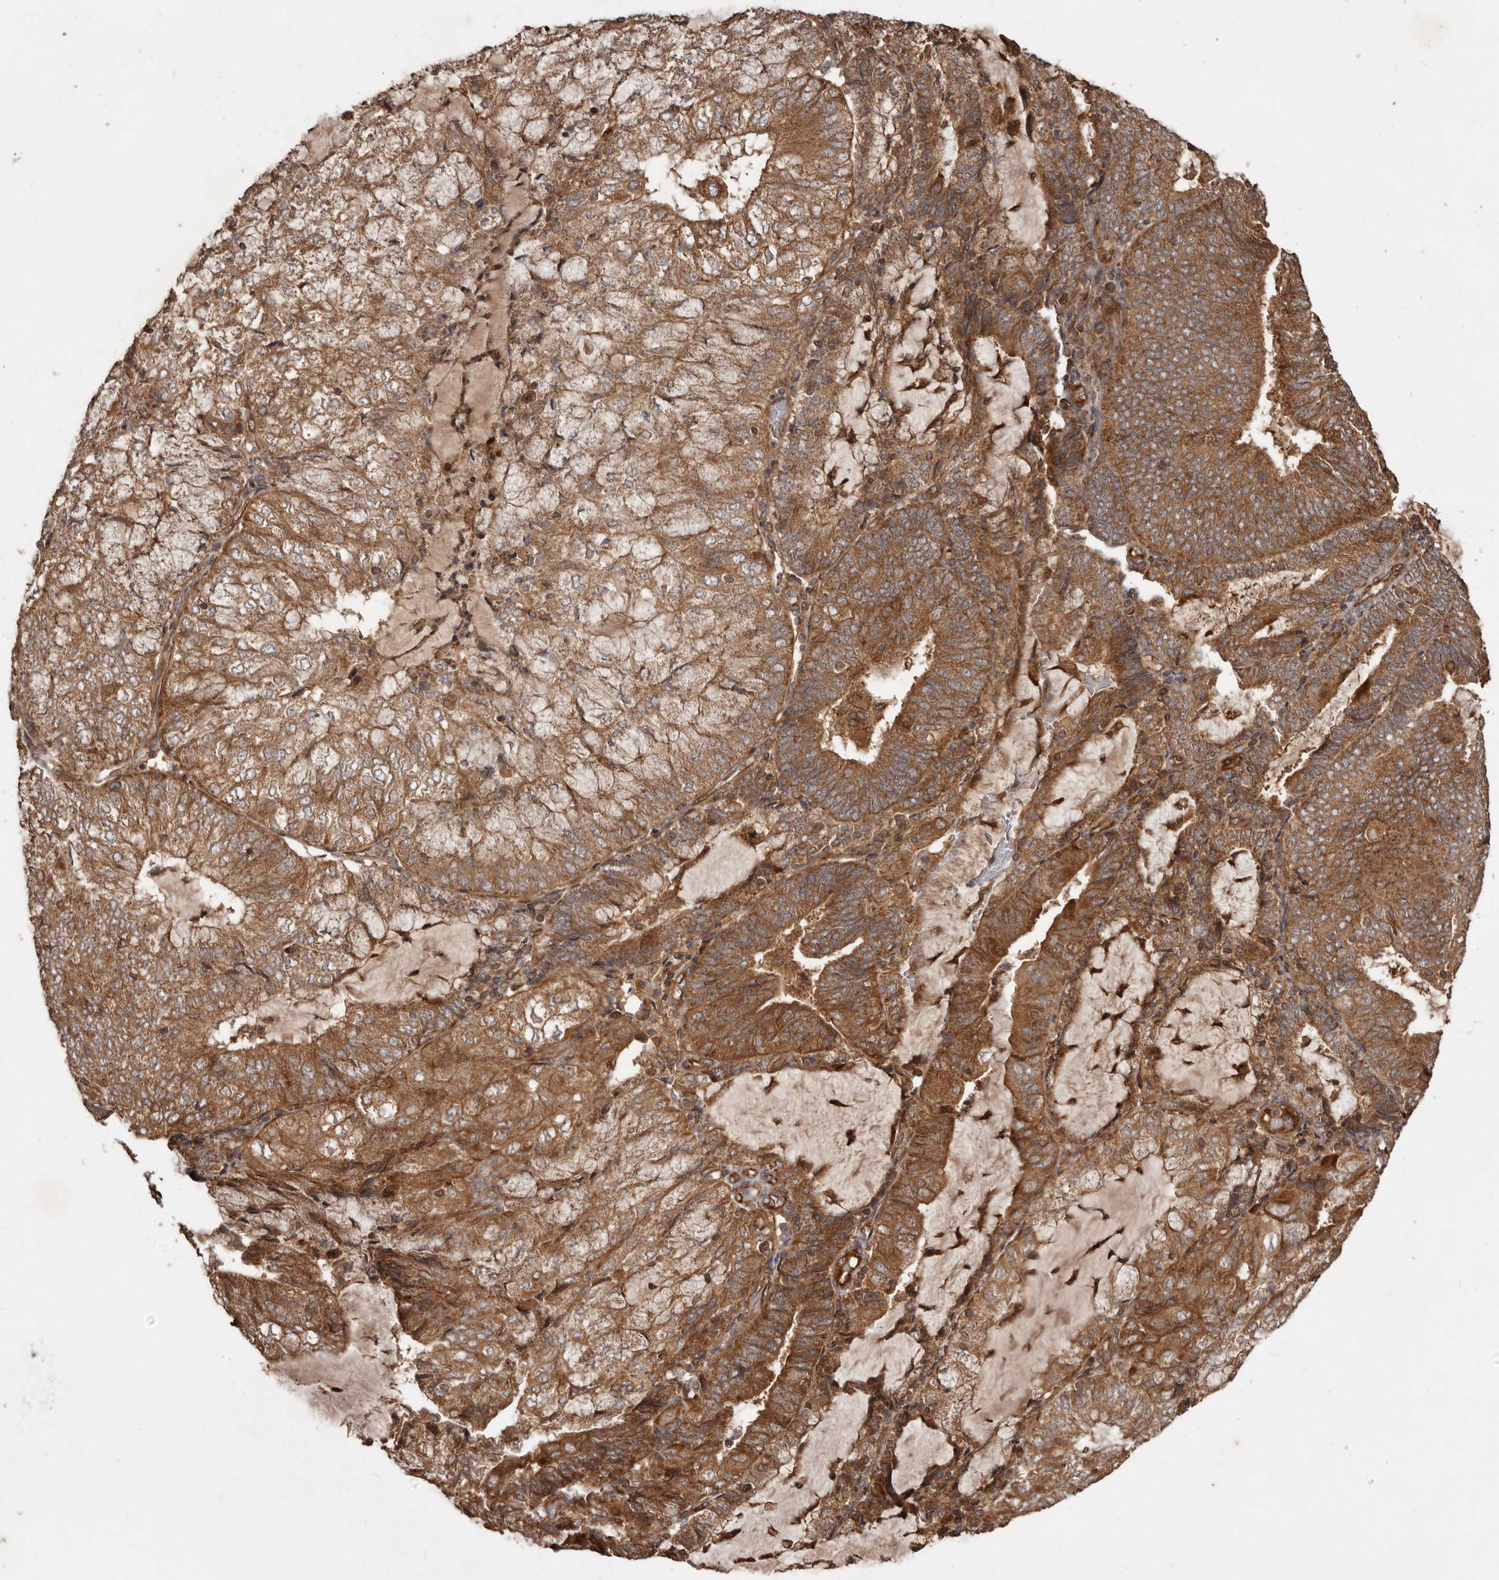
{"staining": {"intensity": "moderate", "quantity": ">75%", "location": "cytoplasmic/membranous"}, "tissue": "endometrial cancer", "cell_type": "Tumor cells", "image_type": "cancer", "snomed": [{"axis": "morphology", "description": "Adenocarcinoma, NOS"}, {"axis": "topography", "description": "Endometrium"}], "caption": "Immunohistochemistry staining of endometrial cancer (adenocarcinoma), which shows medium levels of moderate cytoplasmic/membranous positivity in approximately >75% of tumor cells indicating moderate cytoplasmic/membranous protein positivity. The staining was performed using DAB (brown) for protein detection and nuclei were counterstained in hematoxylin (blue).", "gene": "STK36", "patient": {"sex": "female", "age": 81}}